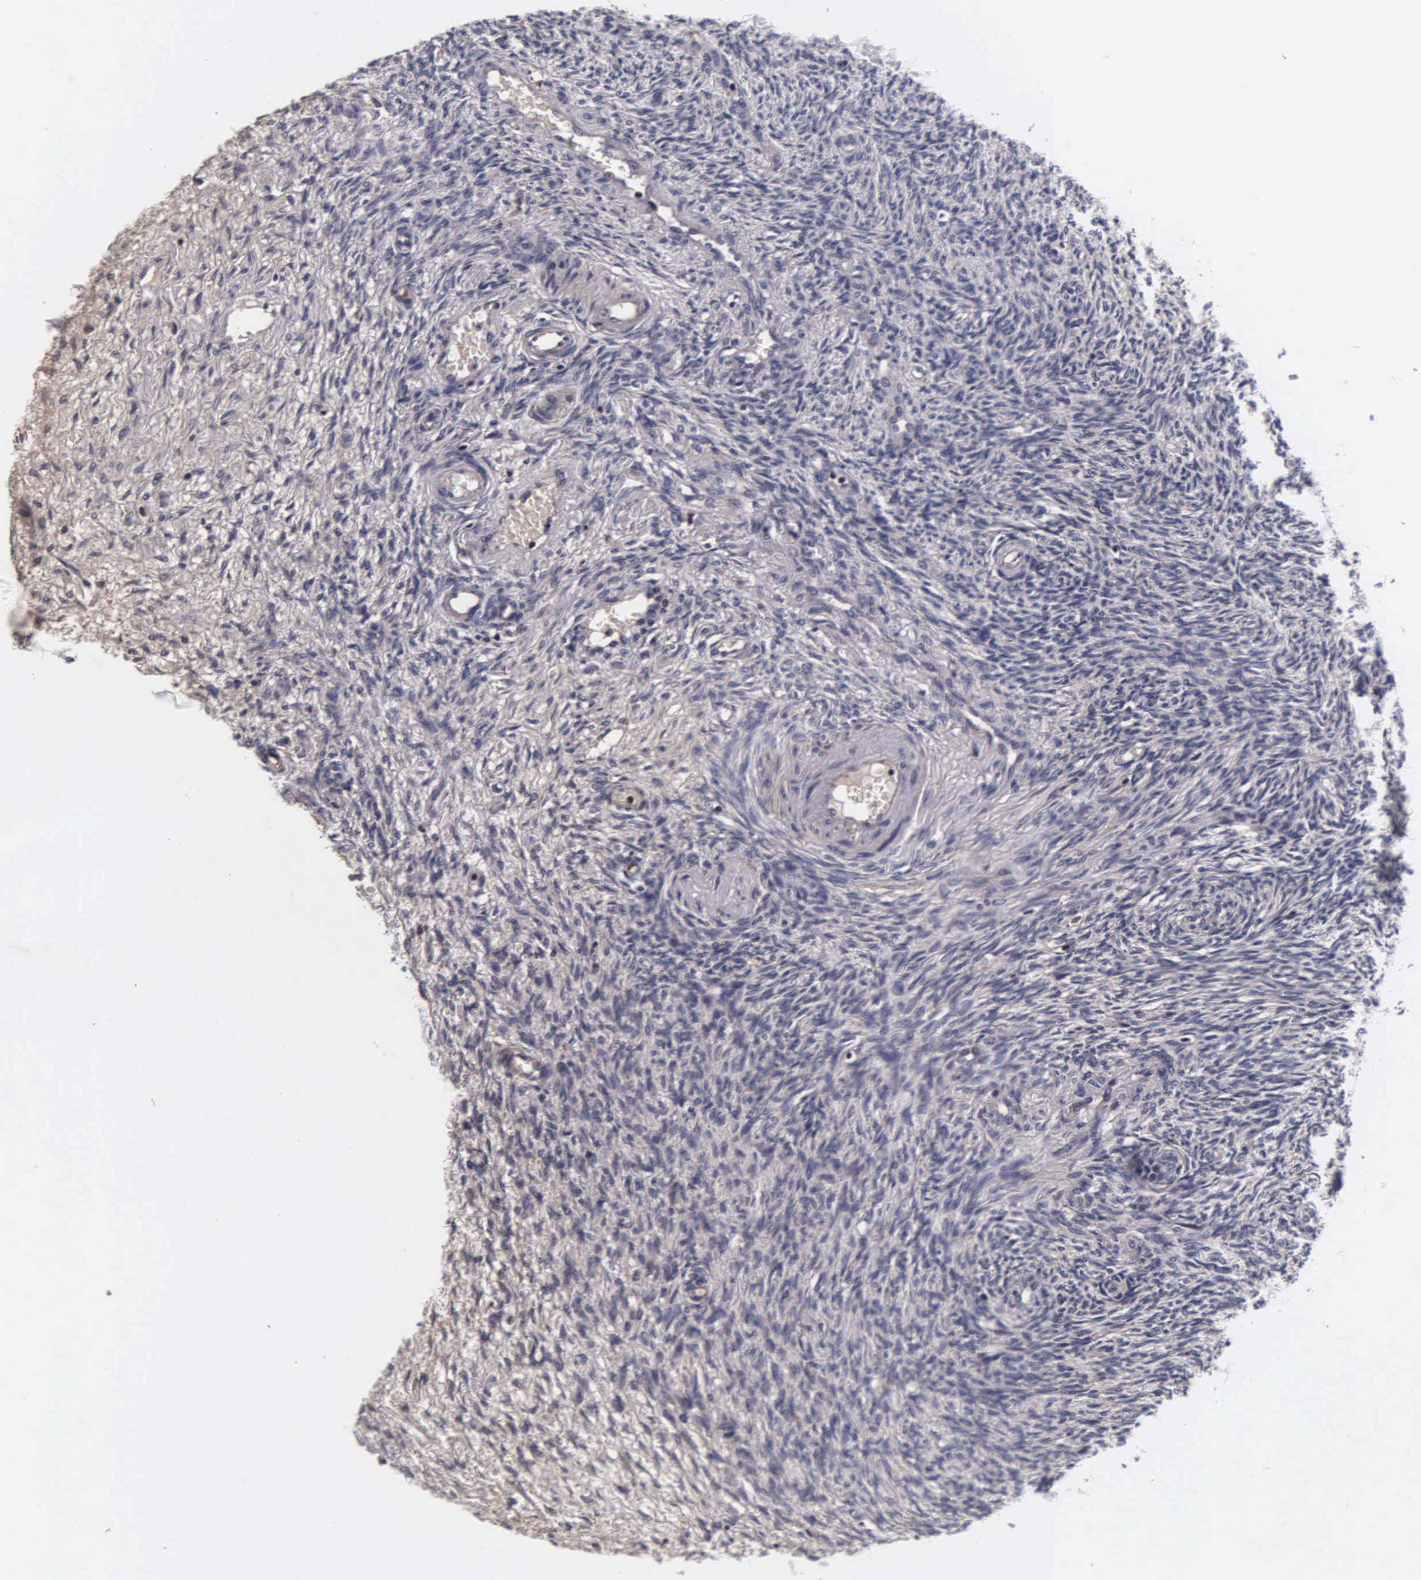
{"staining": {"intensity": "negative", "quantity": "none", "location": "none"}, "tissue": "ovary", "cell_type": "Ovarian stroma cells", "image_type": "normal", "snomed": [{"axis": "morphology", "description": "Normal tissue, NOS"}, {"axis": "topography", "description": "Ovary"}], "caption": "High magnification brightfield microscopy of normal ovary stained with DAB (brown) and counterstained with hematoxylin (blue): ovarian stroma cells show no significant positivity. Nuclei are stained in blue.", "gene": "PSMA3", "patient": {"sex": "female", "age": 32}}